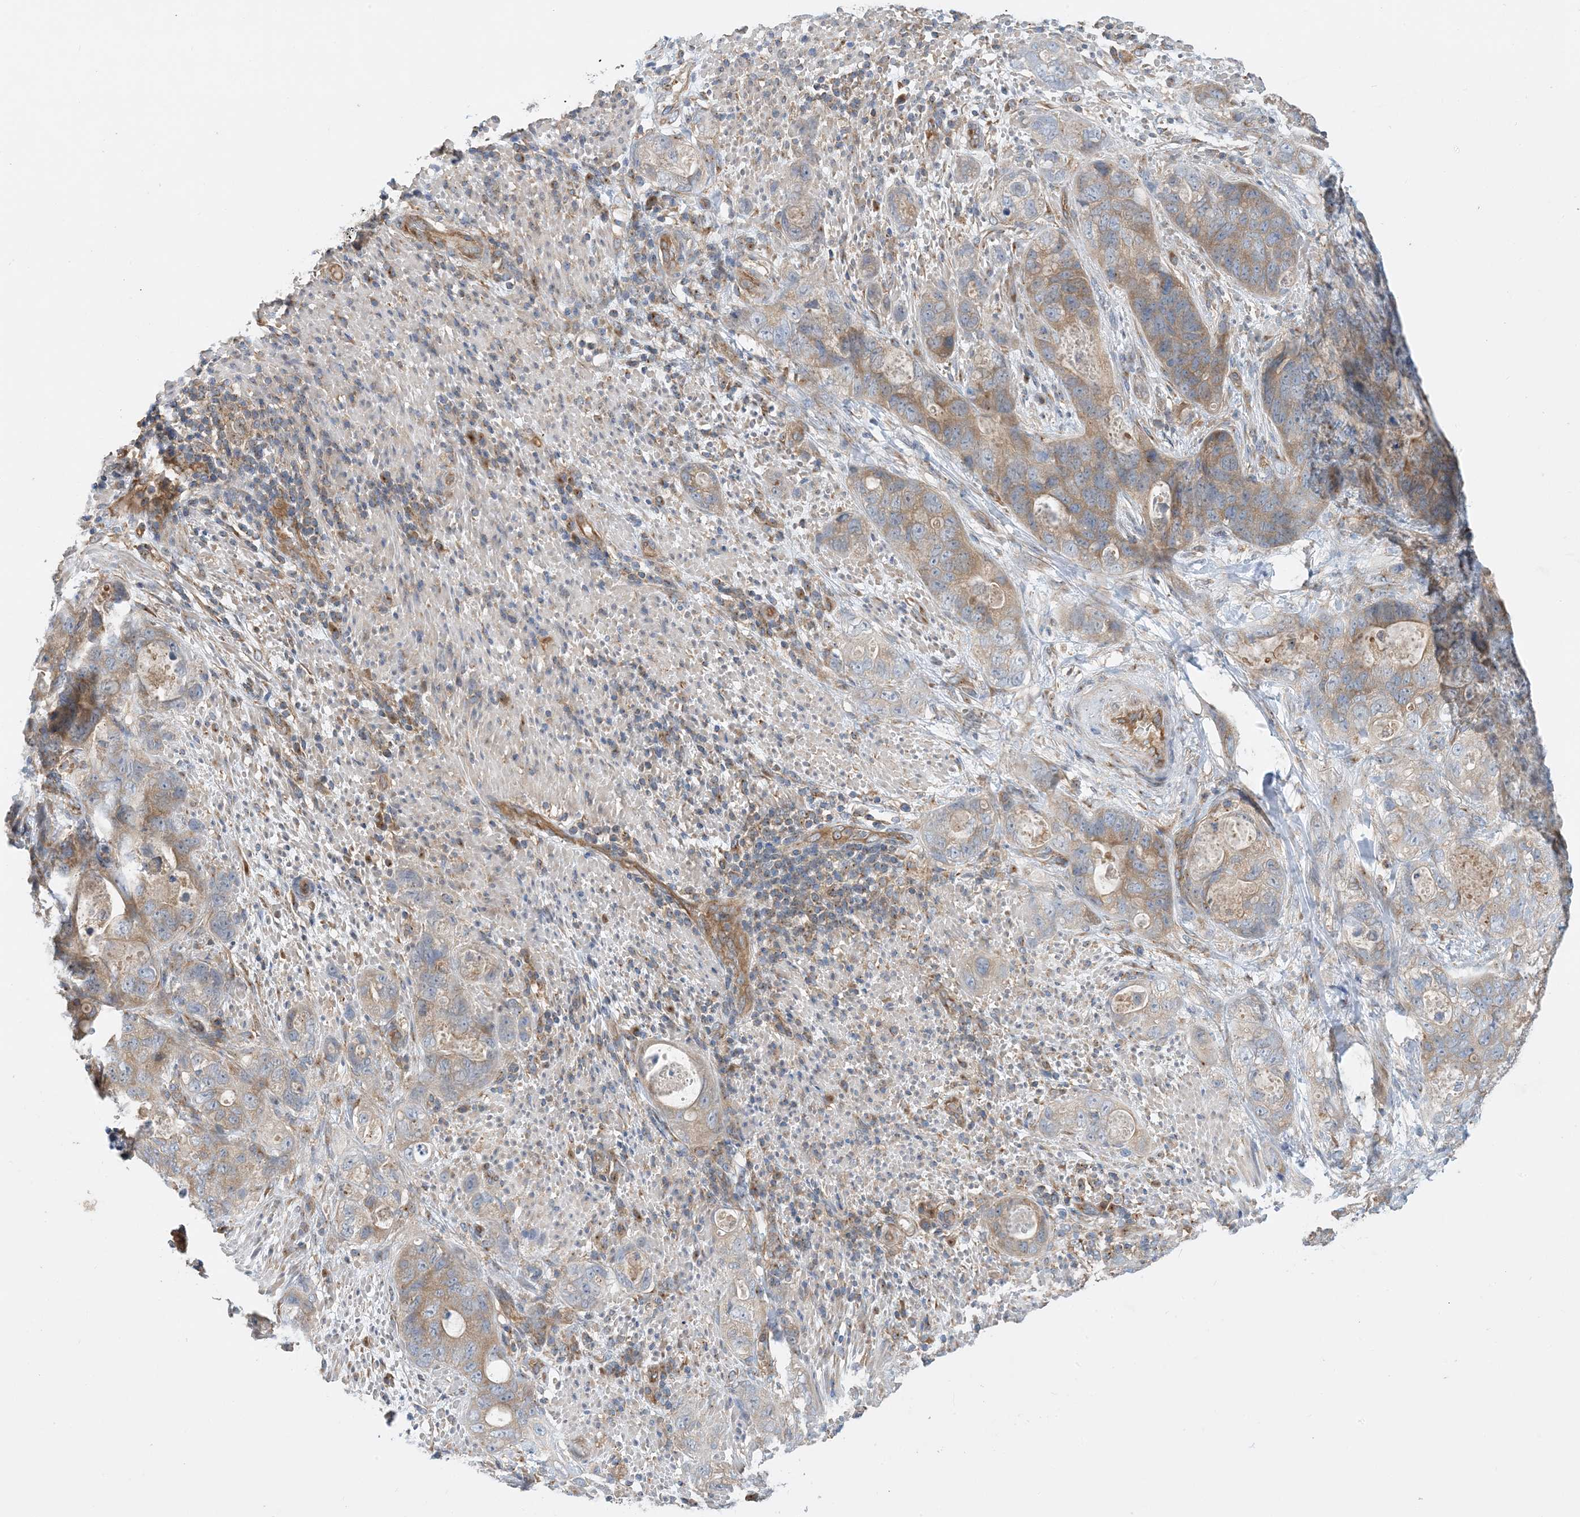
{"staining": {"intensity": "moderate", "quantity": "<25%", "location": "cytoplasmic/membranous"}, "tissue": "stomach cancer", "cell_type": "Tumor cells", "image_type": "cancer", "snomed": [{"axis": "morphology", "description": "Adenocarcinoma, NOS"}, {"axis": "topography", "description": "Stomach"}], "caption": "Immunohistochemistry (IHC) (DAB) staining of stomach adenocarcinoma exhibits moderate cytoplasmic/membranous protein expression in about <25% of tumor cells.", "gene": "SIDT1", "patient": {"sex": "female", "age": 89}}